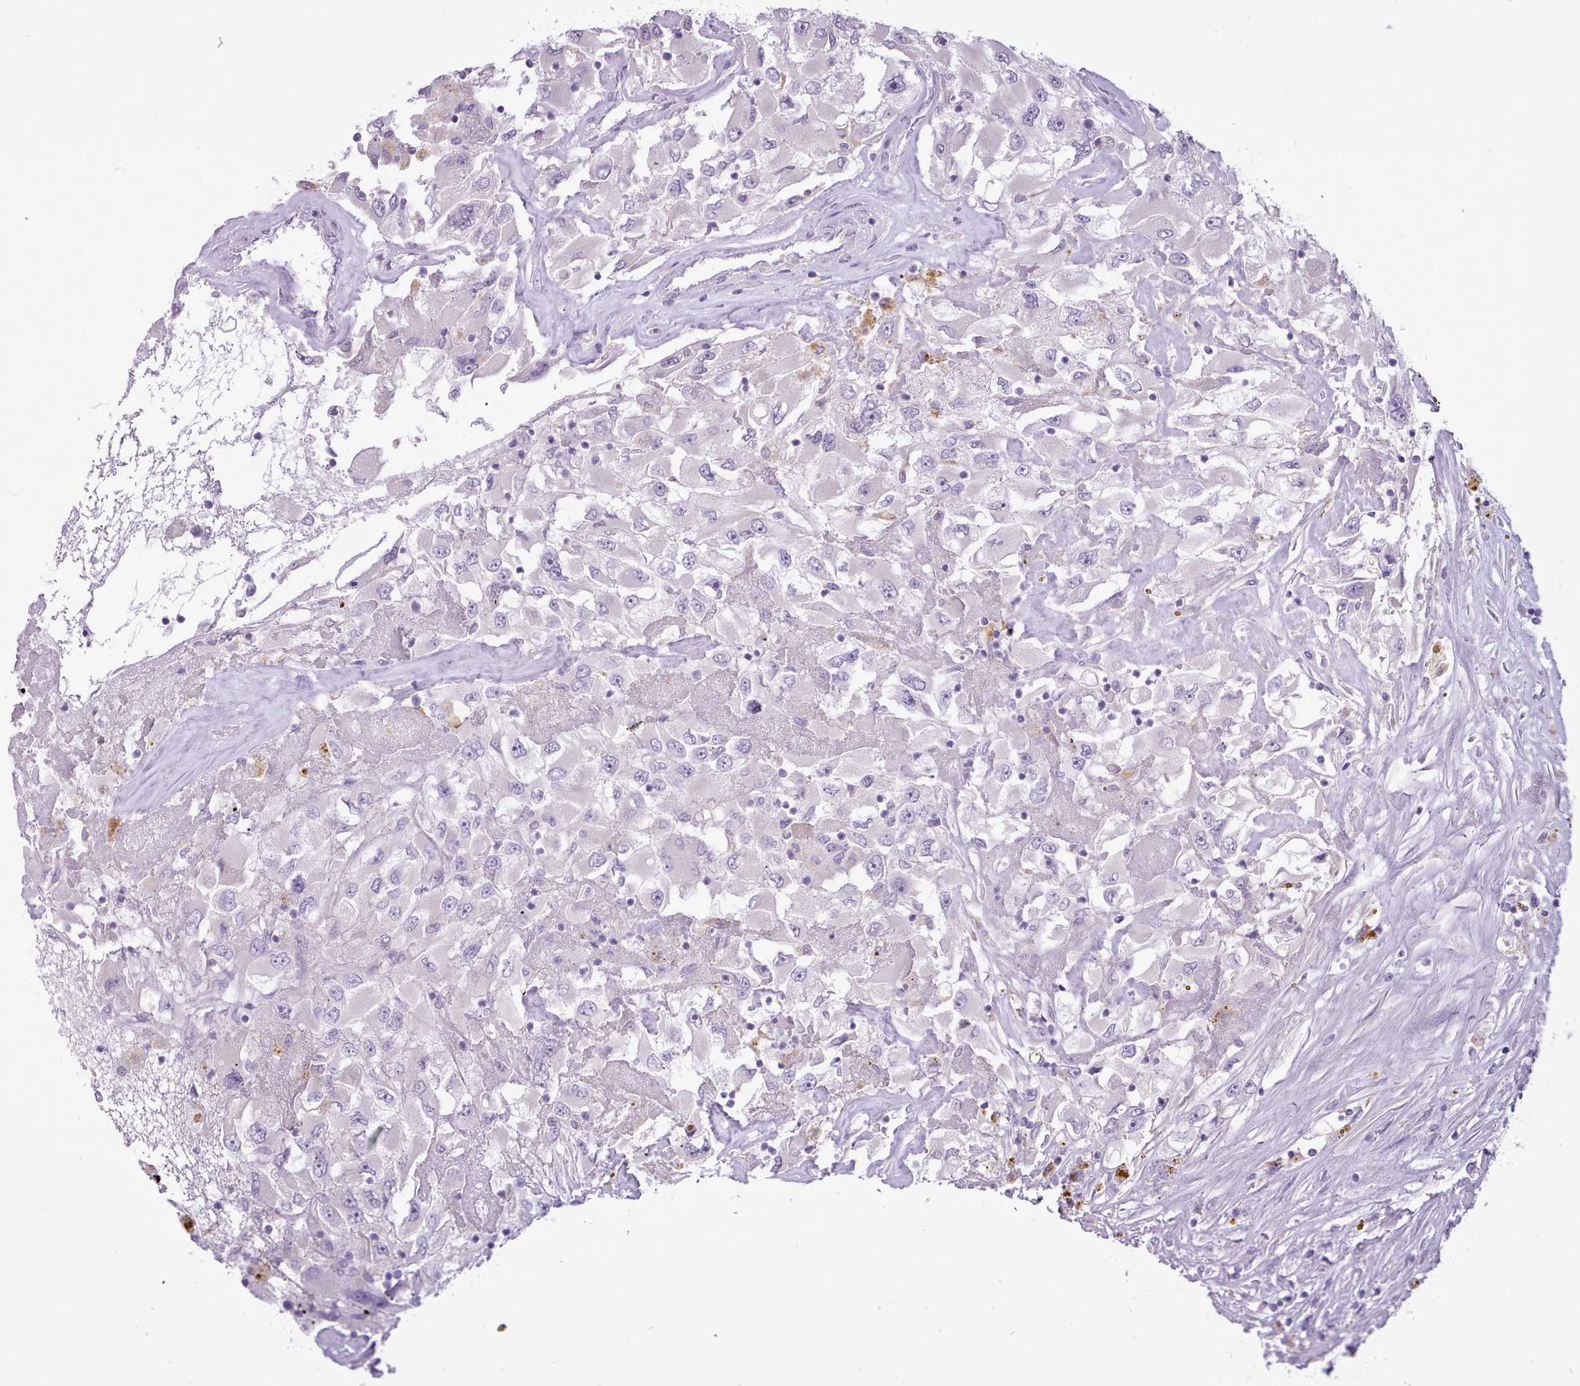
{"staining": {"intensity": "negative", "quantity": "none", "location": "none"}, "tissue": "renal cancer", "cell_type": "Tumor cells", "image_type": "cancer", "snomed": [{"axis": "morphology", "description": "Adenocarcinoma, NOS"}, {"axis": "topography", "description": "Kidney"}], "caption": "DAB (3,3'-diaminobenzidine) immunohistochemical staining of human renal adenocarcinoma demonstrates no significant expression in tumor cells.", "gene": "ATRAID", "patient": {"sex": "female", "age": 52}}